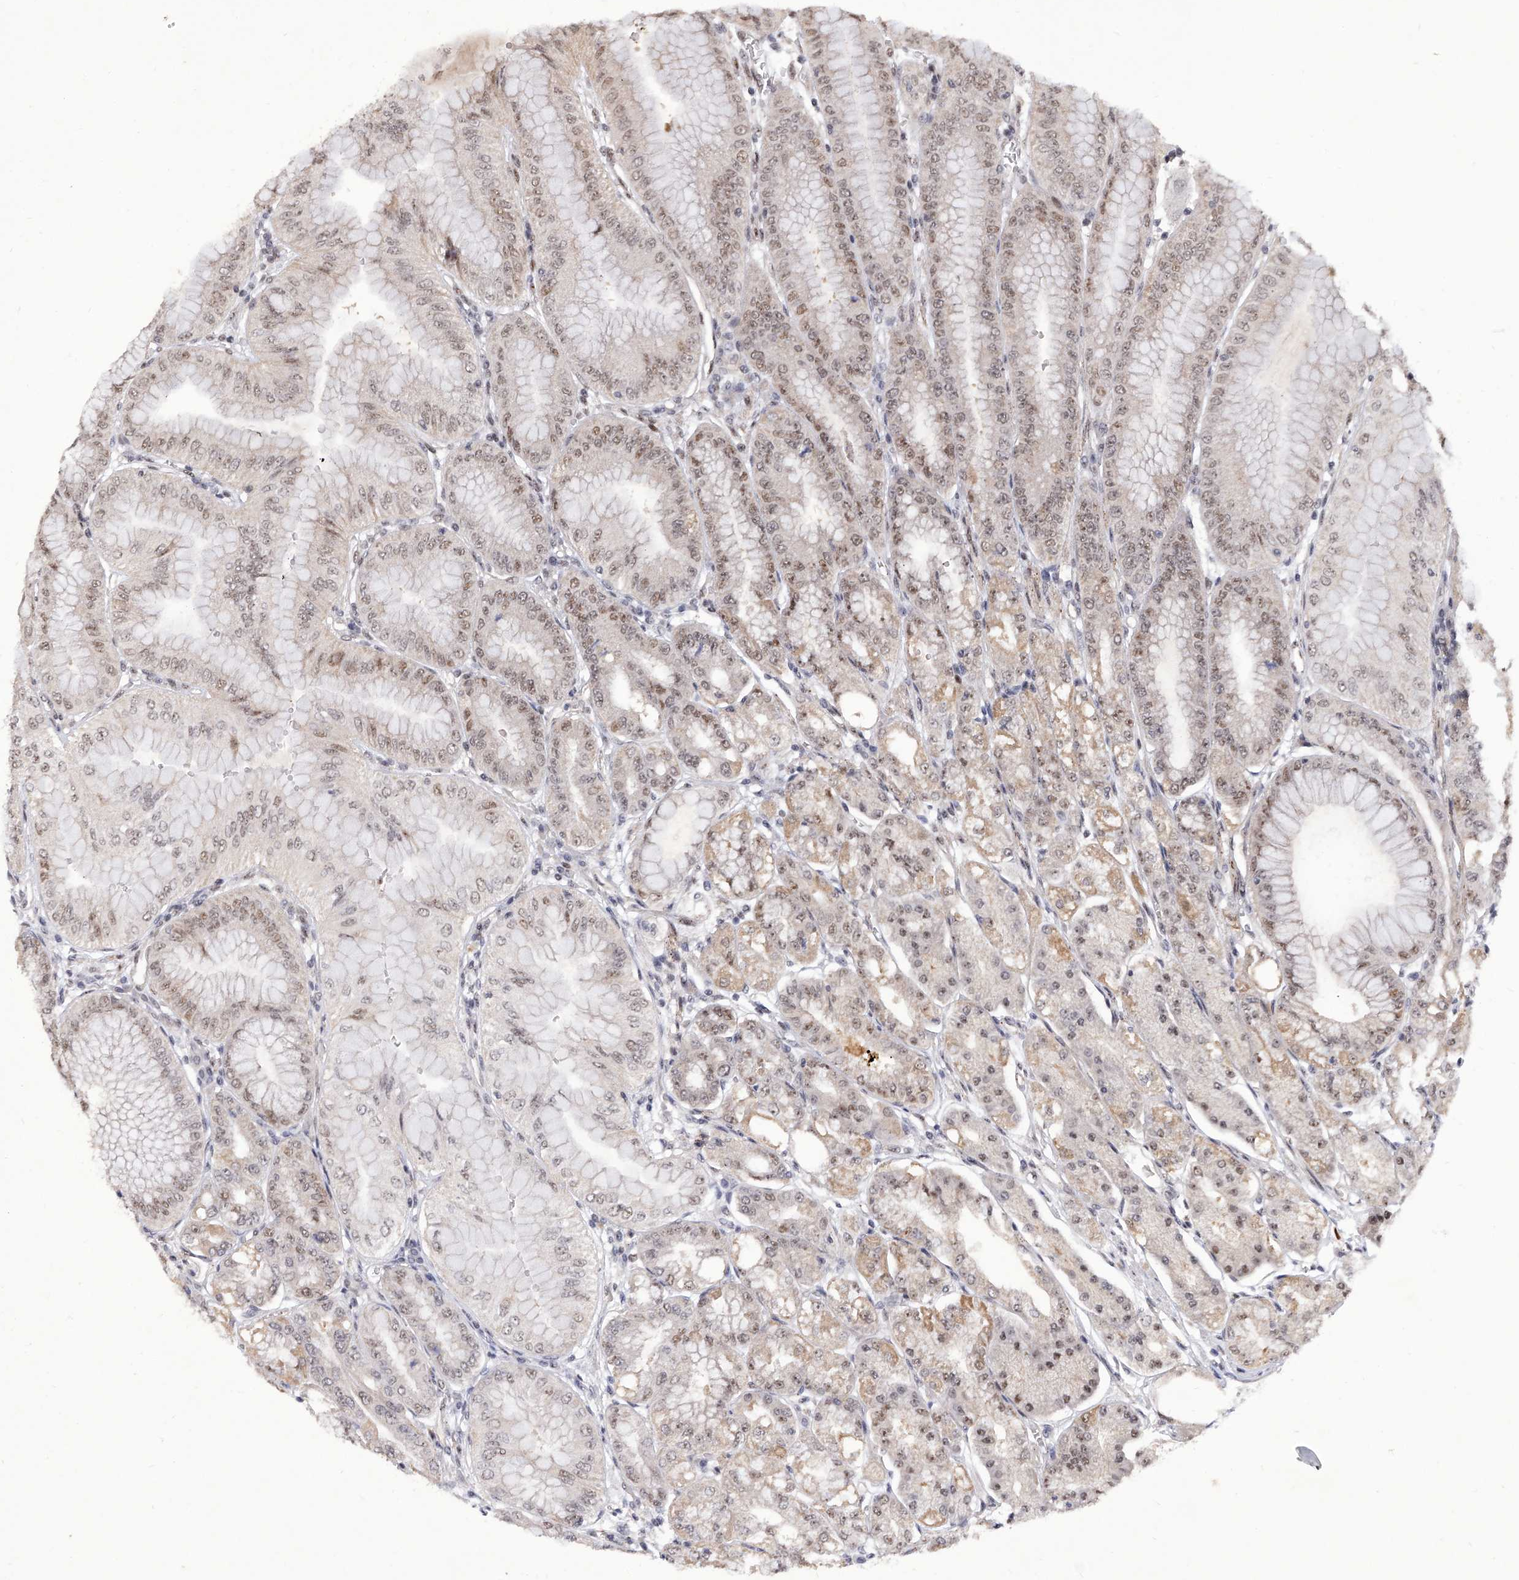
{"staining": {"intensity": "strong", "quantity": "25%-75%", "location": "nuclear"}, "tissue": "stomach", "cell_type": "Glandular cells", "image_type": "normal", "snomed": [{"axis": "morphology", "description": "Normal tissue, NOS"}, {"axis": "topography", "description": "Stomach, lower"}], "caption": "Immunohistochemical staining of benign stomach demonstrates 25%-75% levels of strong nuclear protein staining in approximately 25%-75% of glandular cells.", "gene": "RAD54L", "patient": {"sex": "male", "age": 71}}